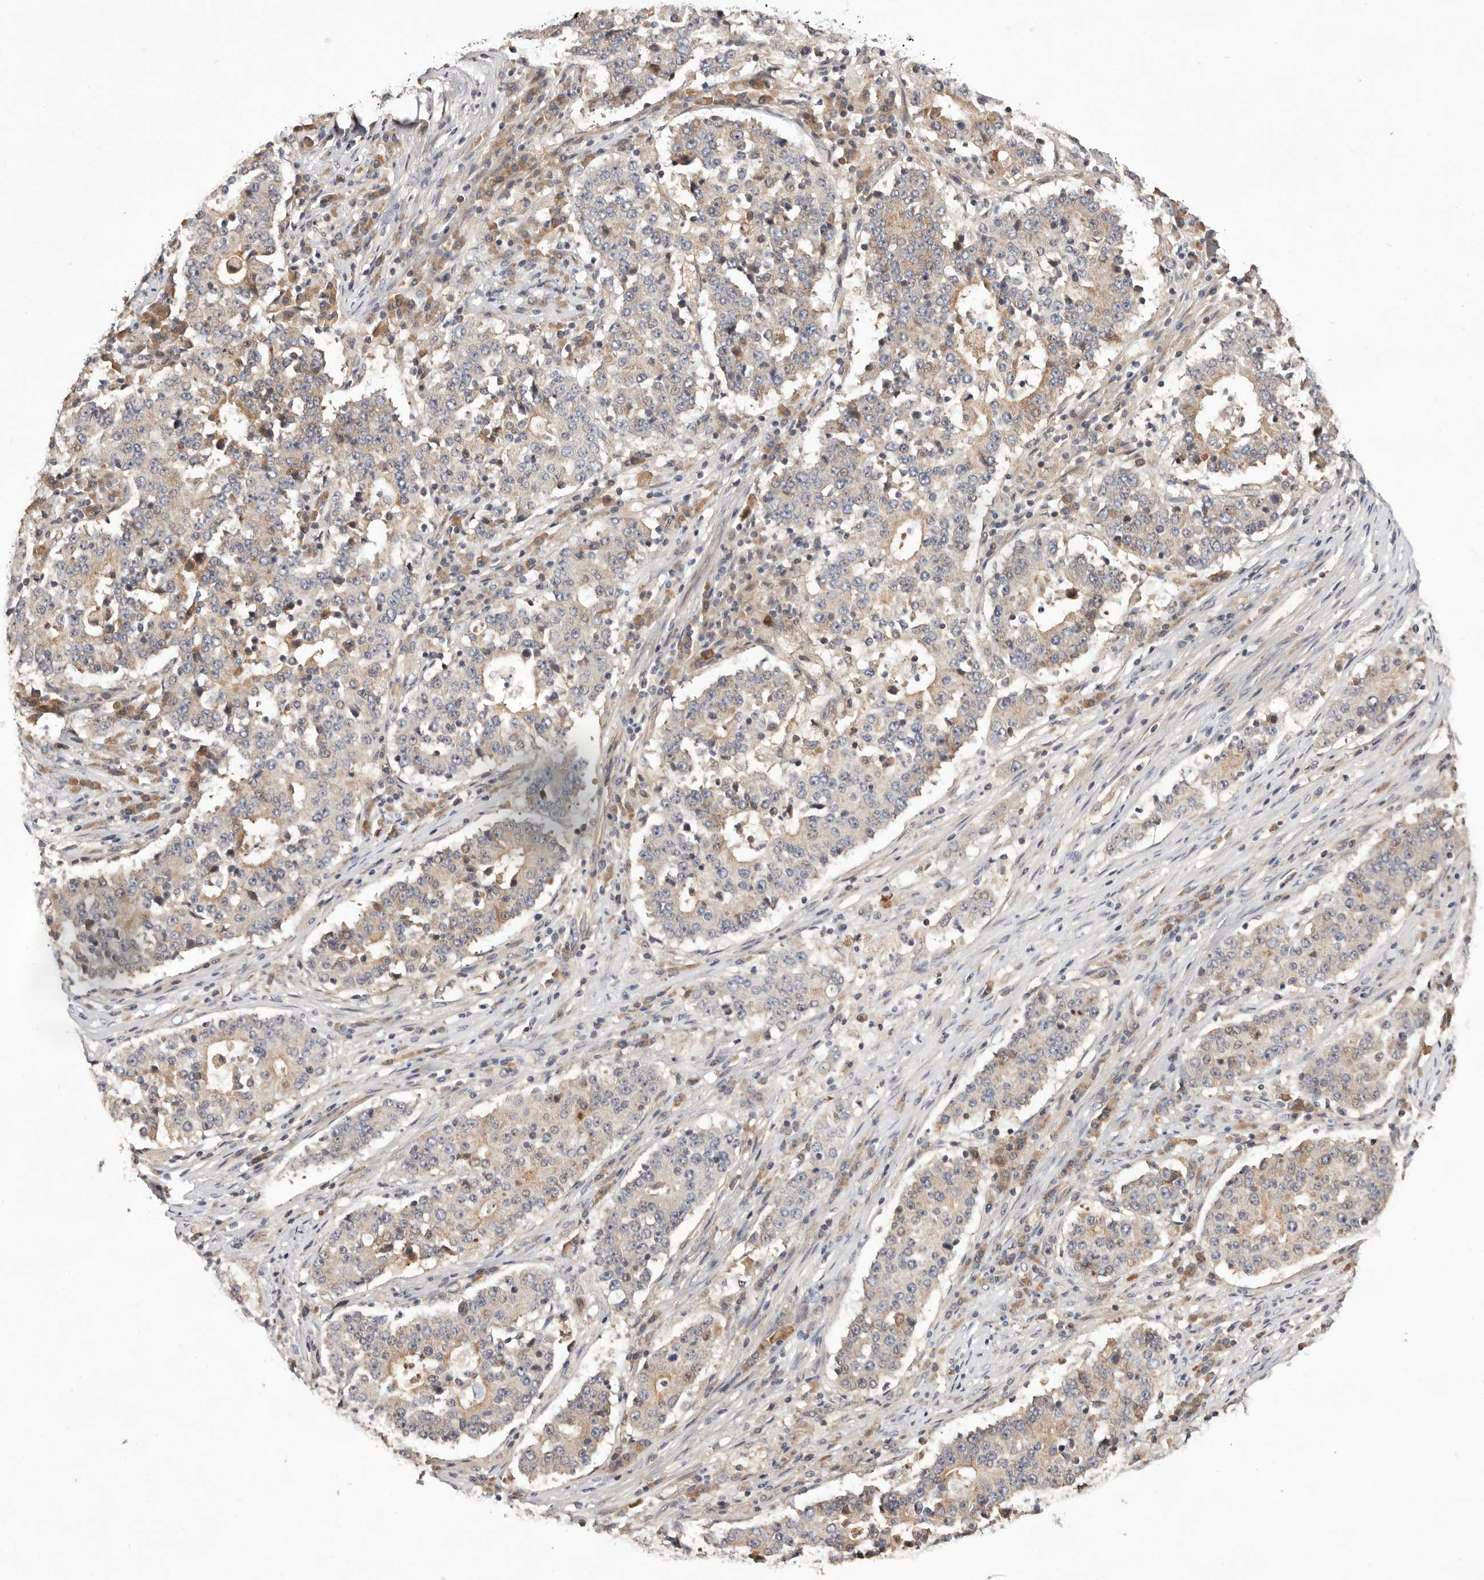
{"staining": {"intensity": "moderate", "quantity": "<25%", "location": "cytoplasmic/membranous"}, "tissue": "stomach cancer", "cell_type": "Tumor cells", "image_type": "cancer", "snomed": [{"axis": "morphology", "description": "Adenocarcinoma, NOS"}, {"axis": "topography", "description": "Stomach"}], "caption": "Brown immunohistochemical staining in stomach adenocarcinoma shows moderate cytoplasmic/membranous expression in about <25% of tumor cells. (DAB (3,3'-diaminobenzidine) IHC, brown staining for protein, blue staining for nuclei).", "gene": "DOP1A", "patient": {"sex": "male", "age": 59}}